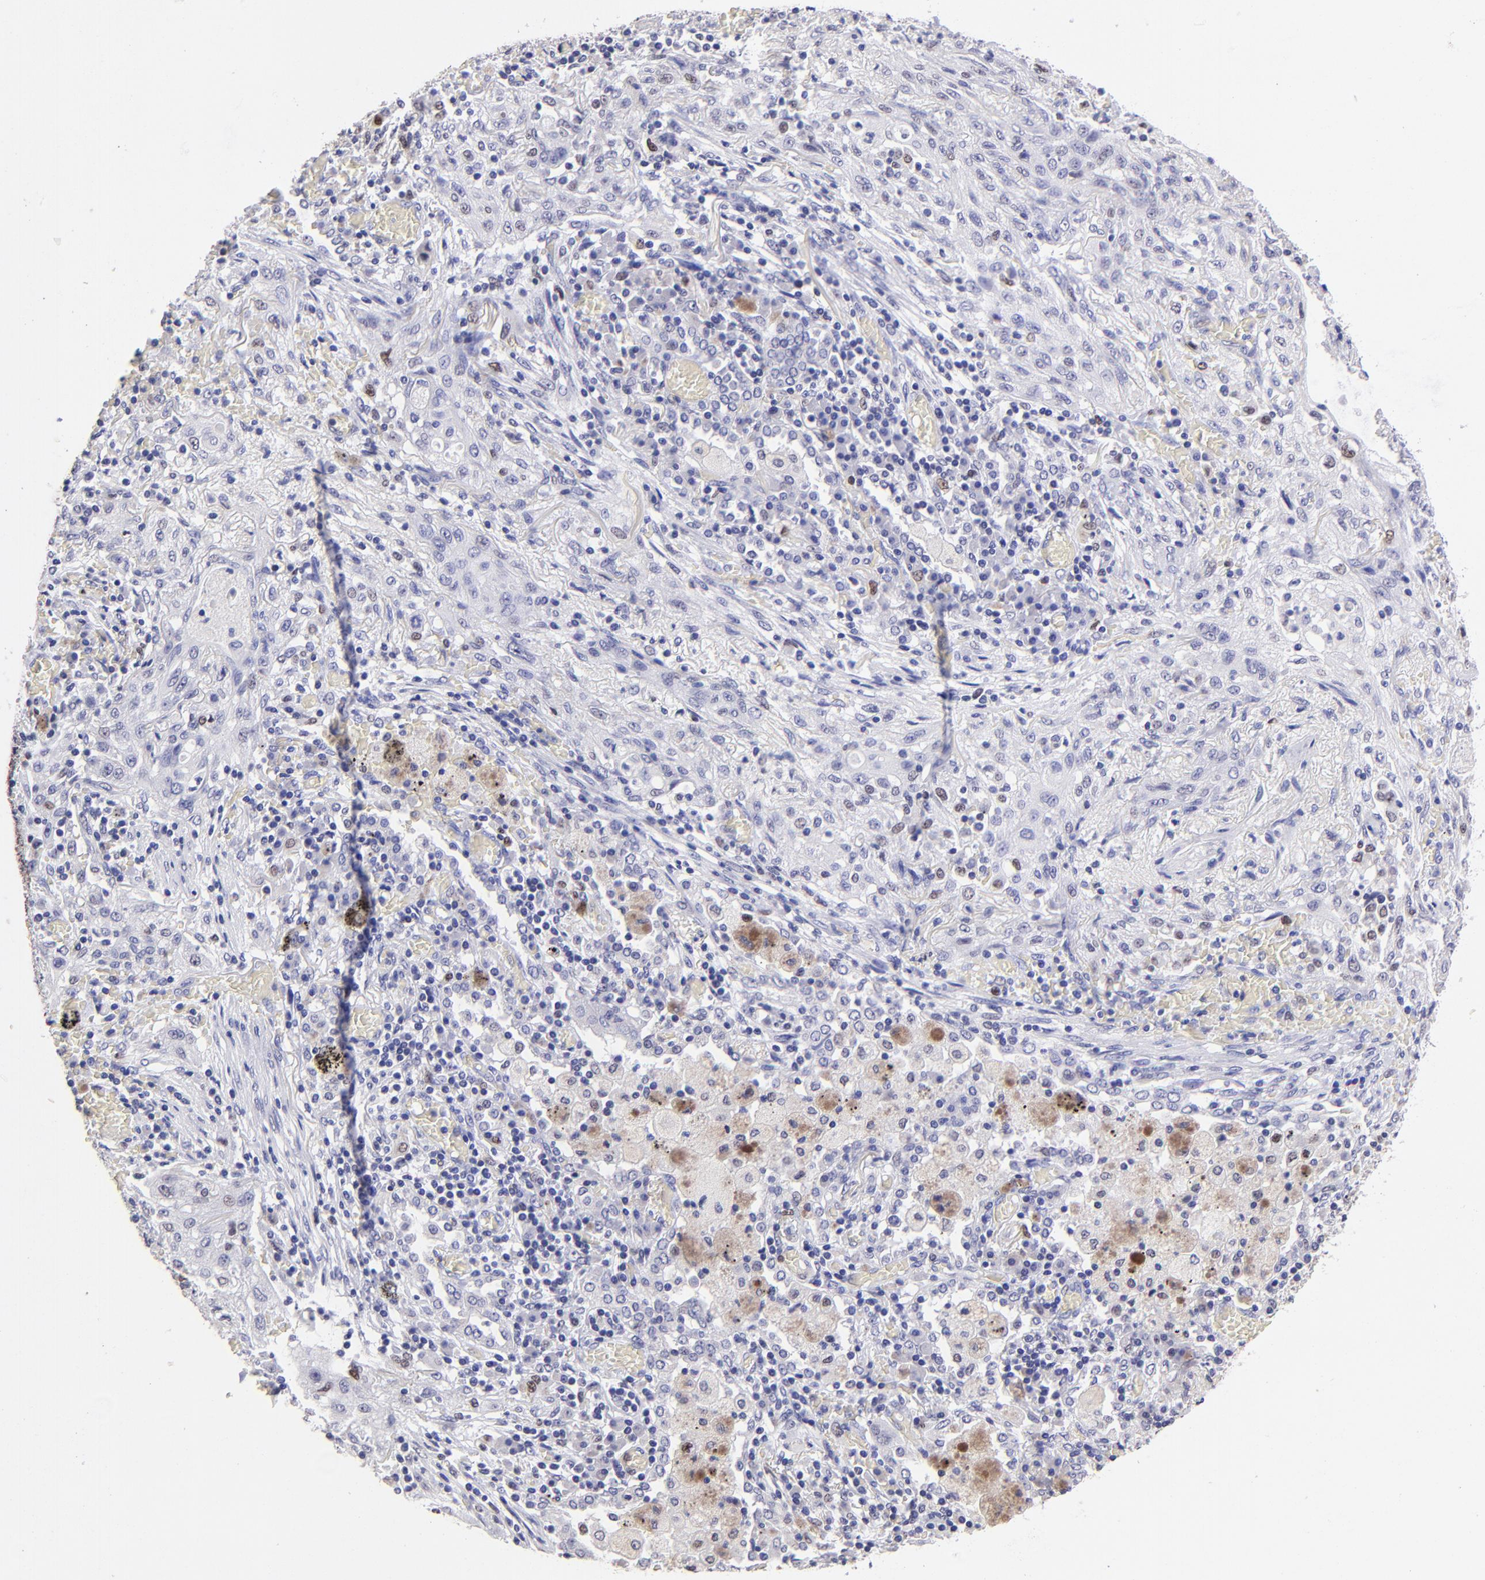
{"staining": {"intensity": "weak", "quantity": "<25%", "location": "nuclear"}, "tissue": "lung cancer", "cell_type": "Tumor cells", "image_type": "cancer", "snomed": [{"axis": "morphology", "description": "Squamous cell carcinoma, NOS"}, {"axis": "topography", "description": "Lung"}], "caption": "Tumor cells are negative for brown protein staining in lung cancer.", "gene": "DNMT1", "patient": {"sex": "female", "age": 47}}